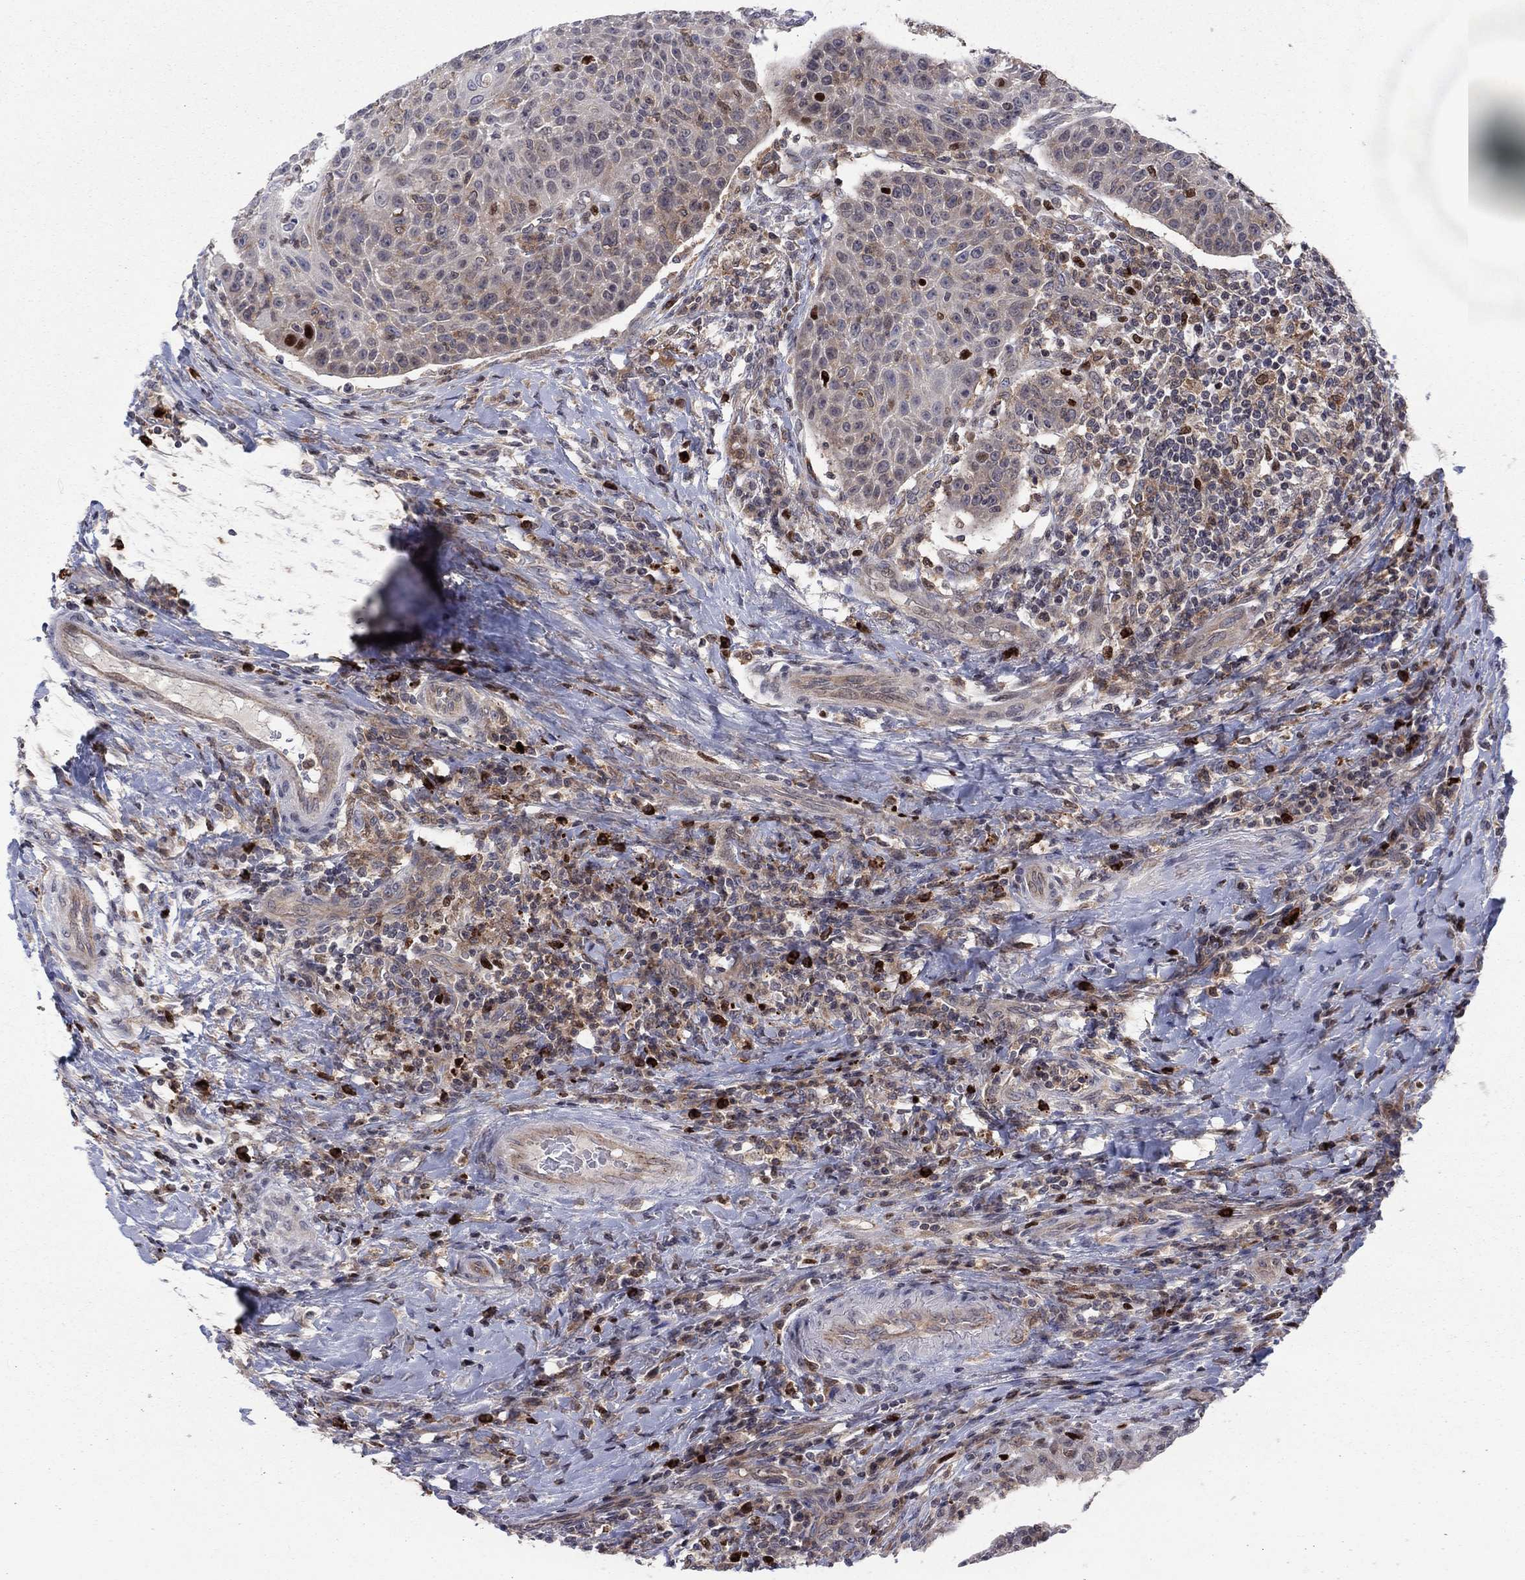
{"staining": {"intensity": "strong", "quantity": "<25%", "location": "nuclear"}, "tissue": "head and neck cancer", "cell_type": "Tumor cells", "image_type": "cancer", "snomed": [{"axis": "morphology", "description": "Squamous cell carcinoma, NOS"}, {"axis": "topography", "description": "Head-Neck"}], "caption": "Head and neck cancer tissue exhibits strong nuclear positivity in about <25% of tumor cells (DAB (3,3'-diaminobenzidine) IHC with brightfield microscopy, high magnification).", "gene": "ZNHIT3", "patient": {"sex": "male", "age": 69}}